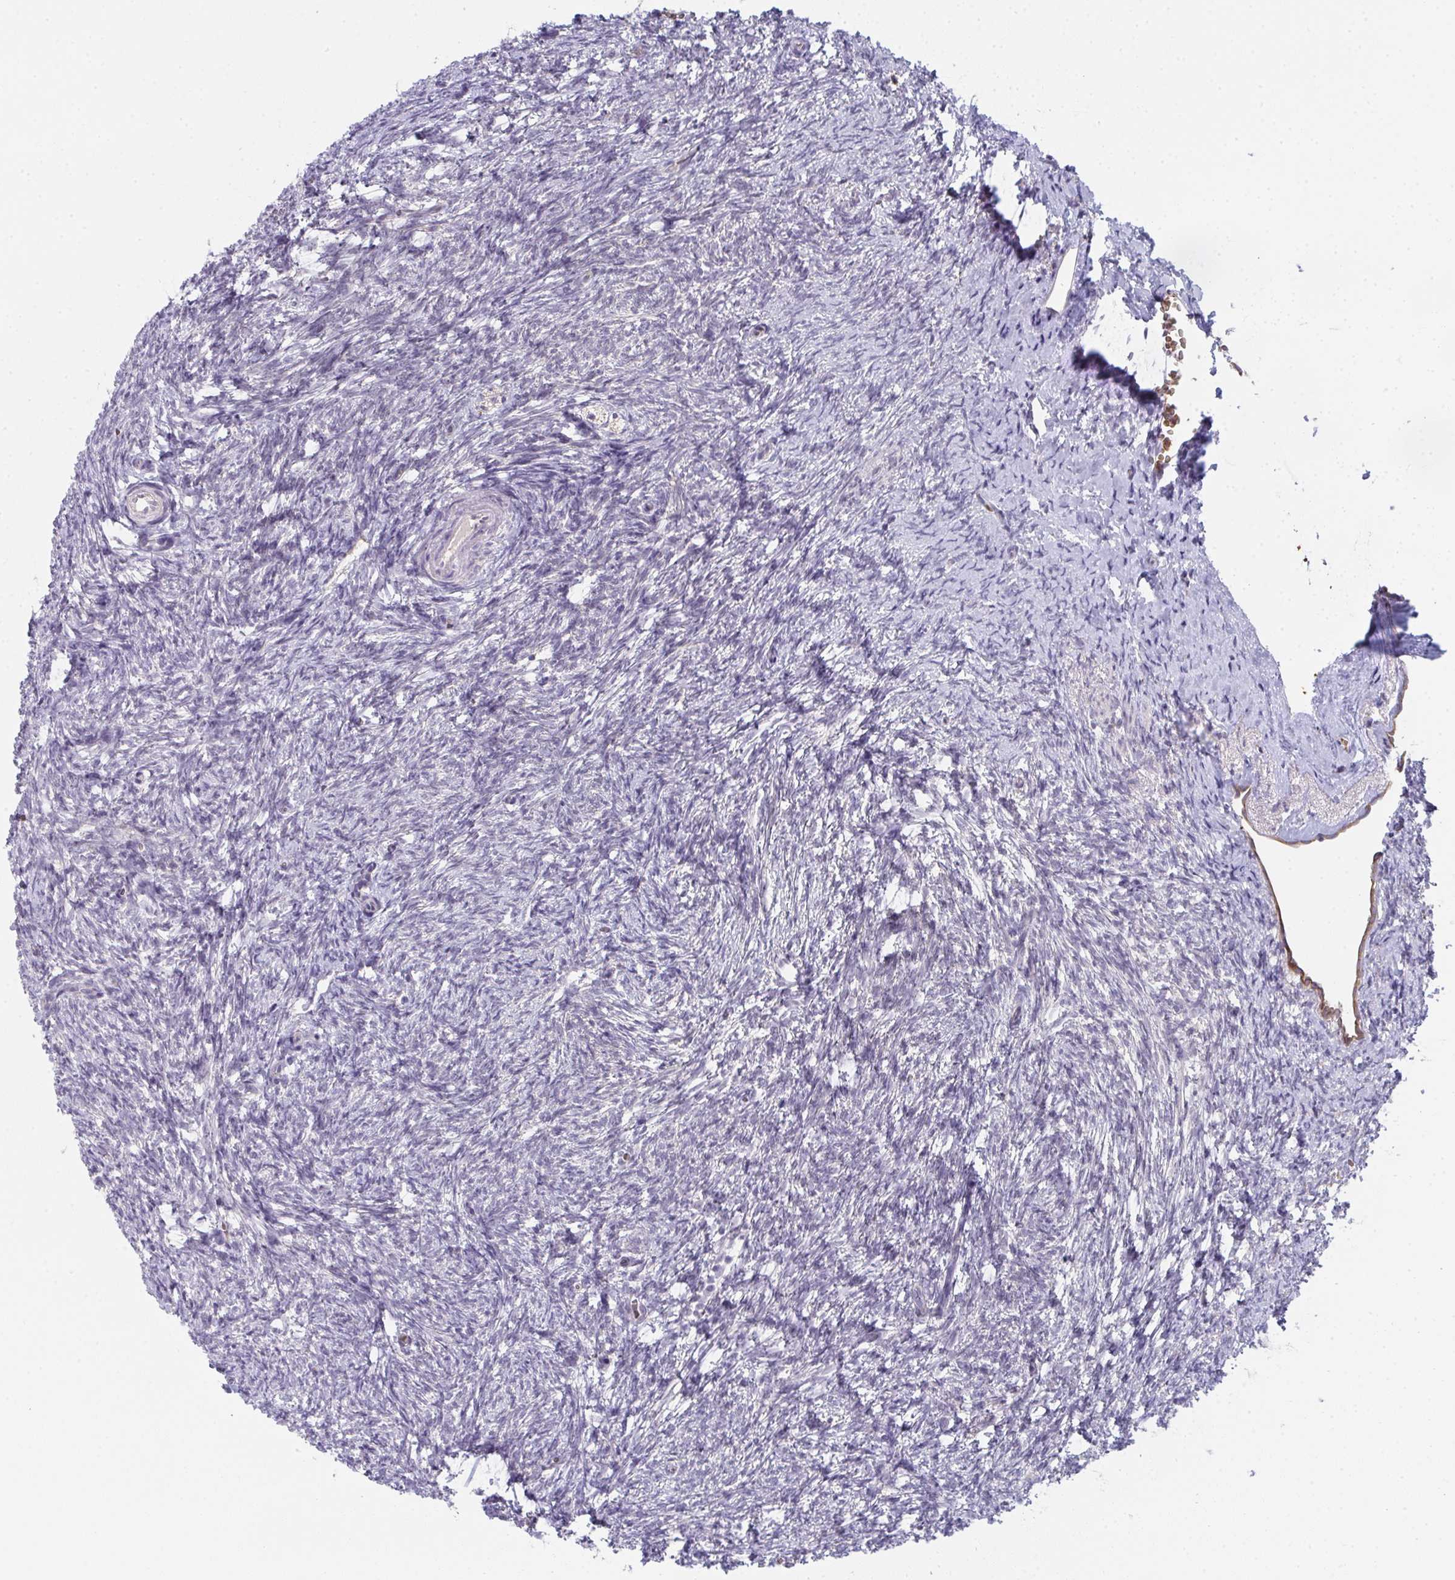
{"staining": {"intensity": "weak", "quantity": "25%-75%", "location": "cytoplasmic/membranous"}, "tissue": "ovary", "cell_type": "Follicle cells", "image_type": "normal", "snomed": [{"axis": "morphology", "description": "Normal tissue, NOS"}, {"axis": "topography", "description": "Ovary"}], "caption": "The histopathology image demonstrates staining of normal ovary, revealing weak cytoplasmic/membranous protein staining (brown color) within follicle cells.", "gene": "RIOK1", "patient": {"sex": "female", "age": 41}}